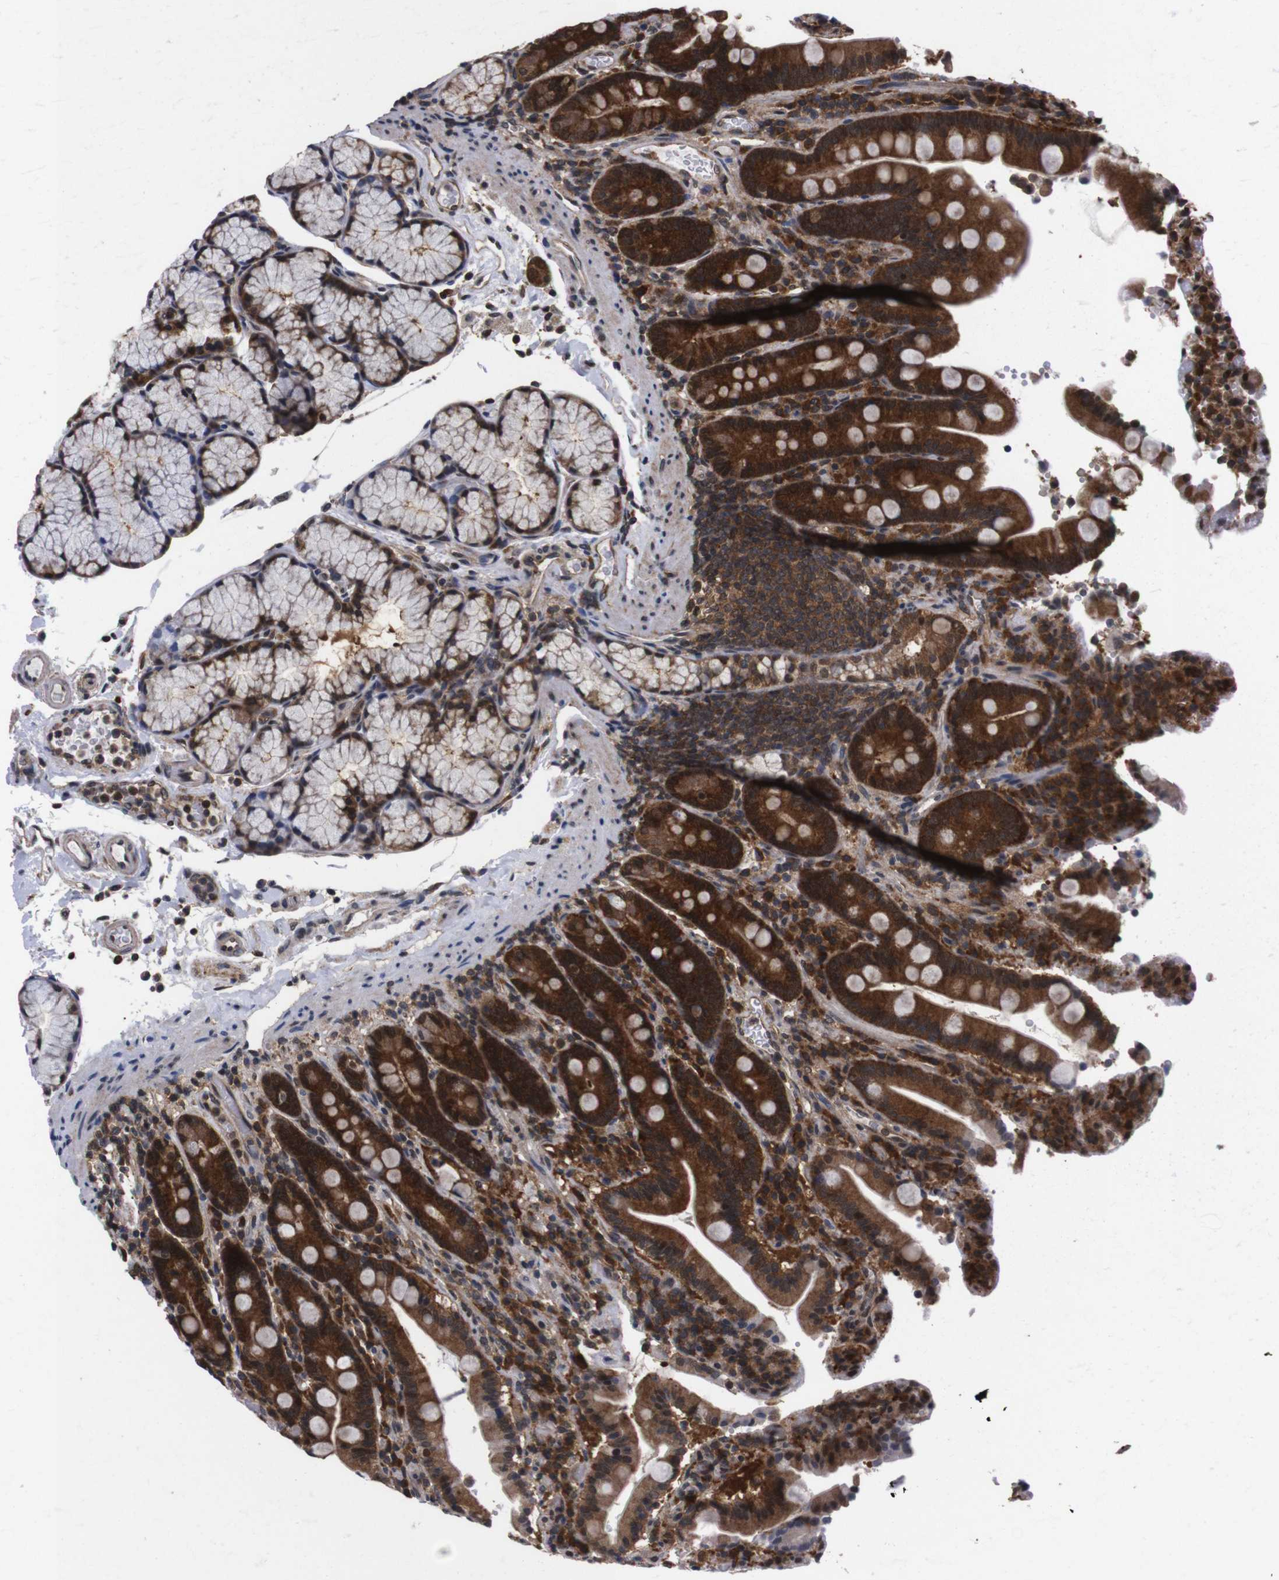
{"staining": {"intensity": "strong", "quantity": ">75%", "location": "cytoplasmic/membranous,nuclear"}, "tissue": "duodenum", "cell_type": "Glandular cells", "image_type": "normal", "snomed": [{"axis": "morphology", "description": "Normal tissue, NOS"}, {"axis": "topography", "description": "Small intestine, NOS"}], "caption": "Brown immunohistochemical staining in unremarkable human duodenum demonstrates strong cytoplasmic/membranous,nuclear positivity in about >75% of glandular cells. (DAB = brown stain, brightfield microscopy at high magnification).", "gene": "UBQLN2", "patient": {"sex": "female", "age": 71}}